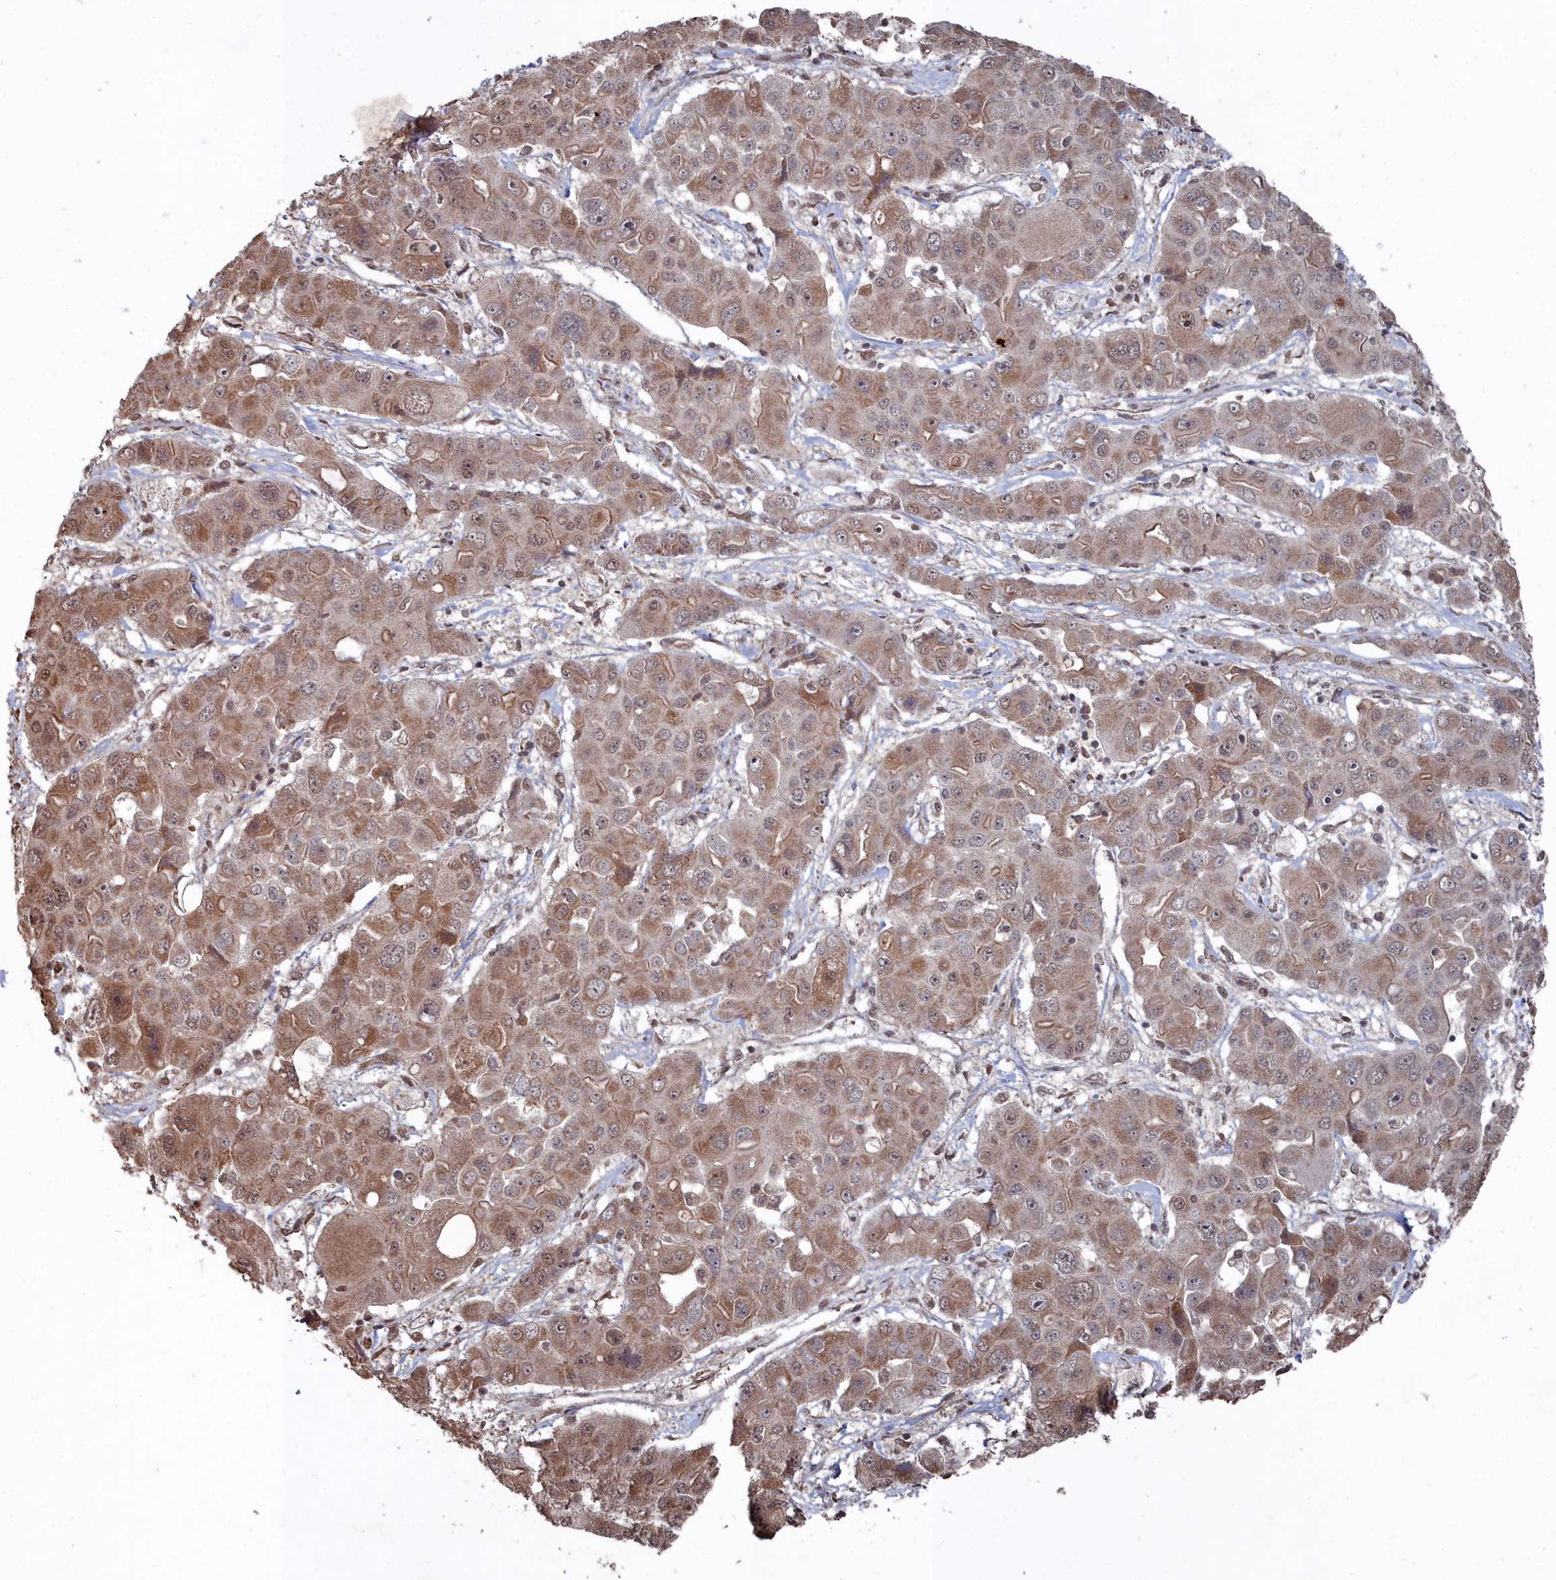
{"staining": {"intensity": "moderate", "quantity": ">75%", "location": "cytoplasmic/membranous,nuclear"}, "tissue": "liver cancer", "cell_type": "Tumor cells", "image_type": "cancer", "snomed": [{"axis": "morphology", "description": "Cholangiocarcinoma"}, {"axis": "topography", "description": "Liver"}], "caption": "Immunohistochemical staining of human liver cancer (cholangiocarcinoma) shows medium levels of moderate cytoplasmic/membranous and nuclear protein staining in about >75% of tumor cells. (DAB (3,3'-diaminobenzidine) IHC with brightfield microscopy, high magnification).", "gene": "CCNP", "patient": {"sex": "male", "age": 67}}